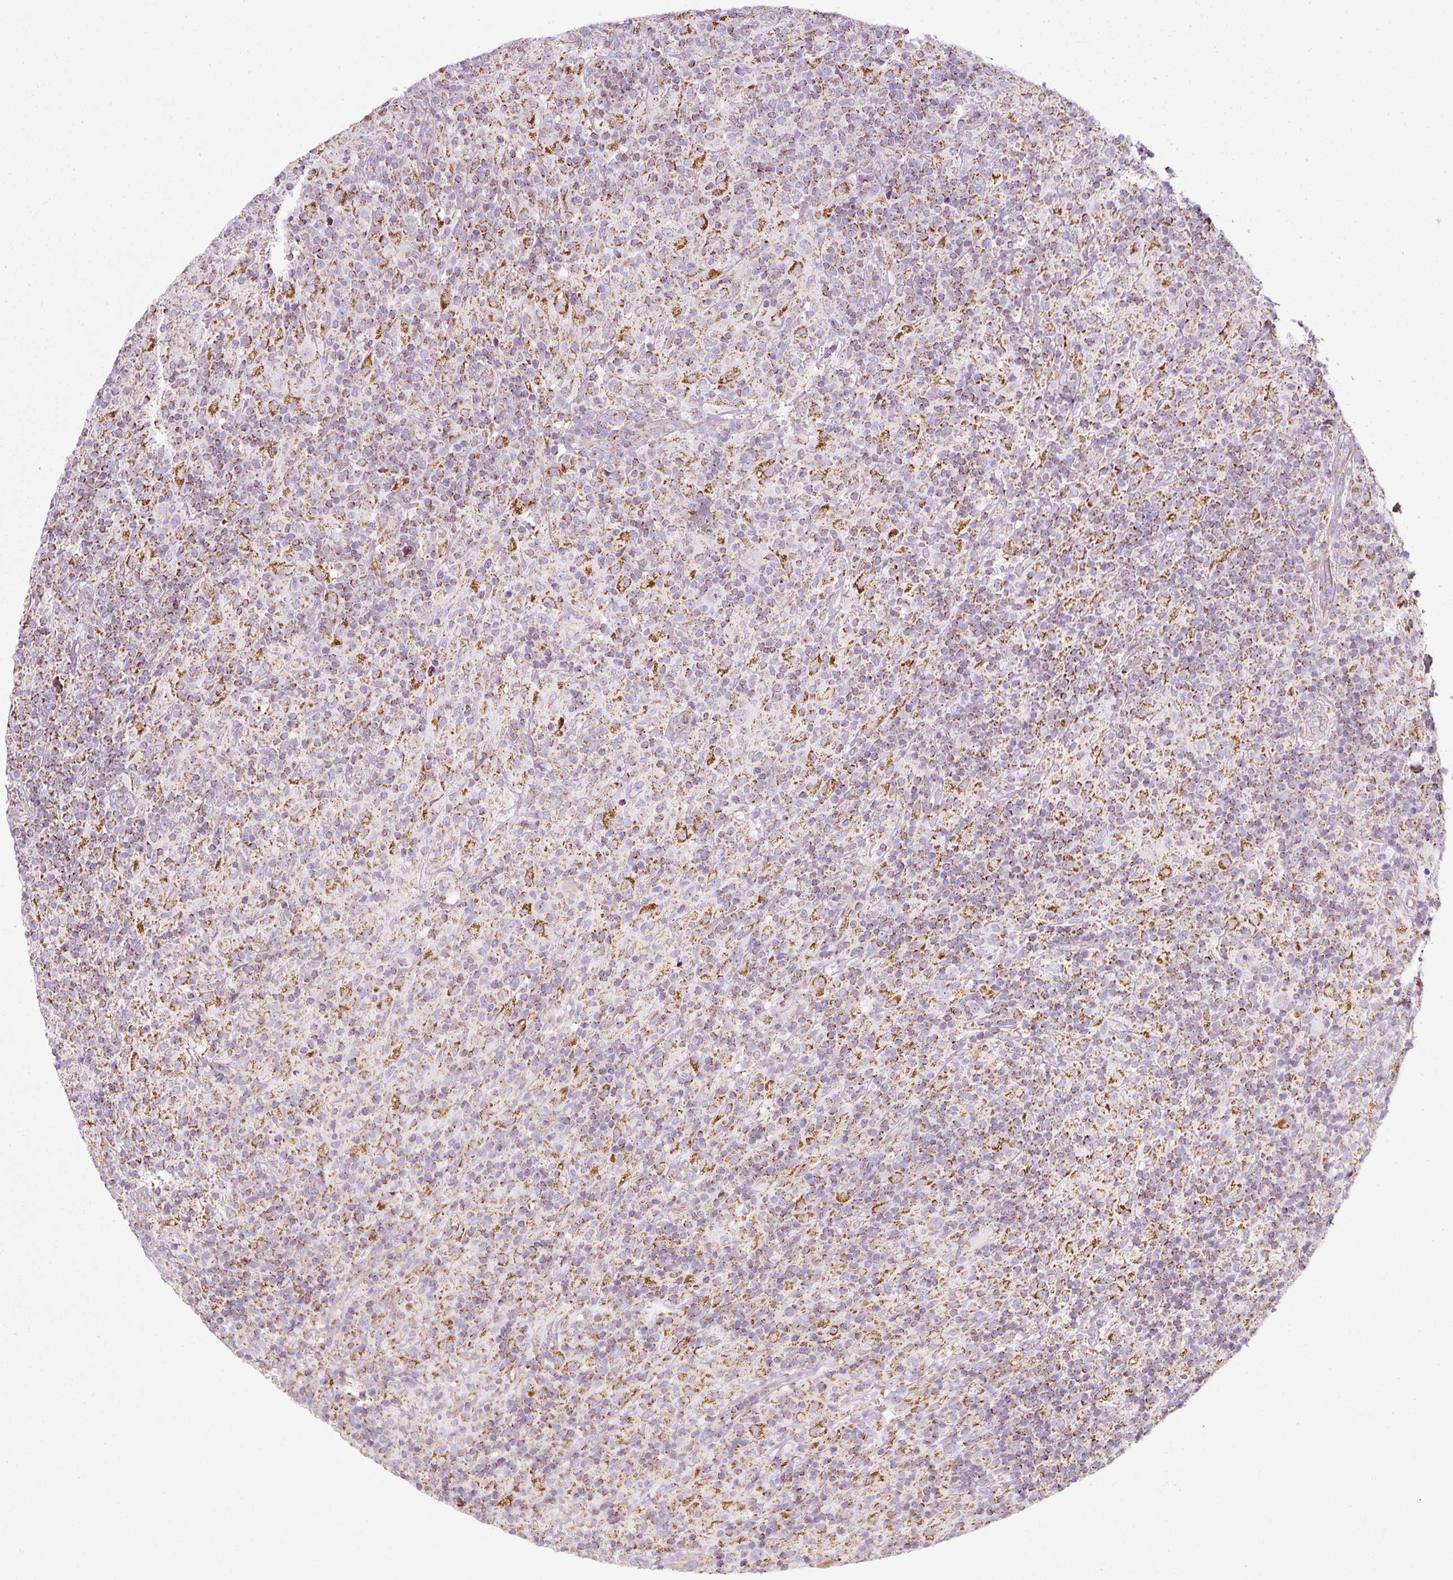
{"staining": {"intensity": "moderate", "quantity": ">75%", "location": "cytoplasmic/membranous"}, "tissue": "lymphoma", "cell_type": "Tumor cells", "image_type": "cancer", "snomed": [{"axis": "morphology", "description": "Hodgkin's disease, NOS"}, {"axis": "topography", "description": "Lymph node"}], "caption": "This is a photomicrograph of IHC staining of Hodgkin's disease, which shows moderate positivity in the cytoplasmic/membranous of tumor cells.", "gene": "SDHA", "patient": {"sex": "male", "age": 70}}